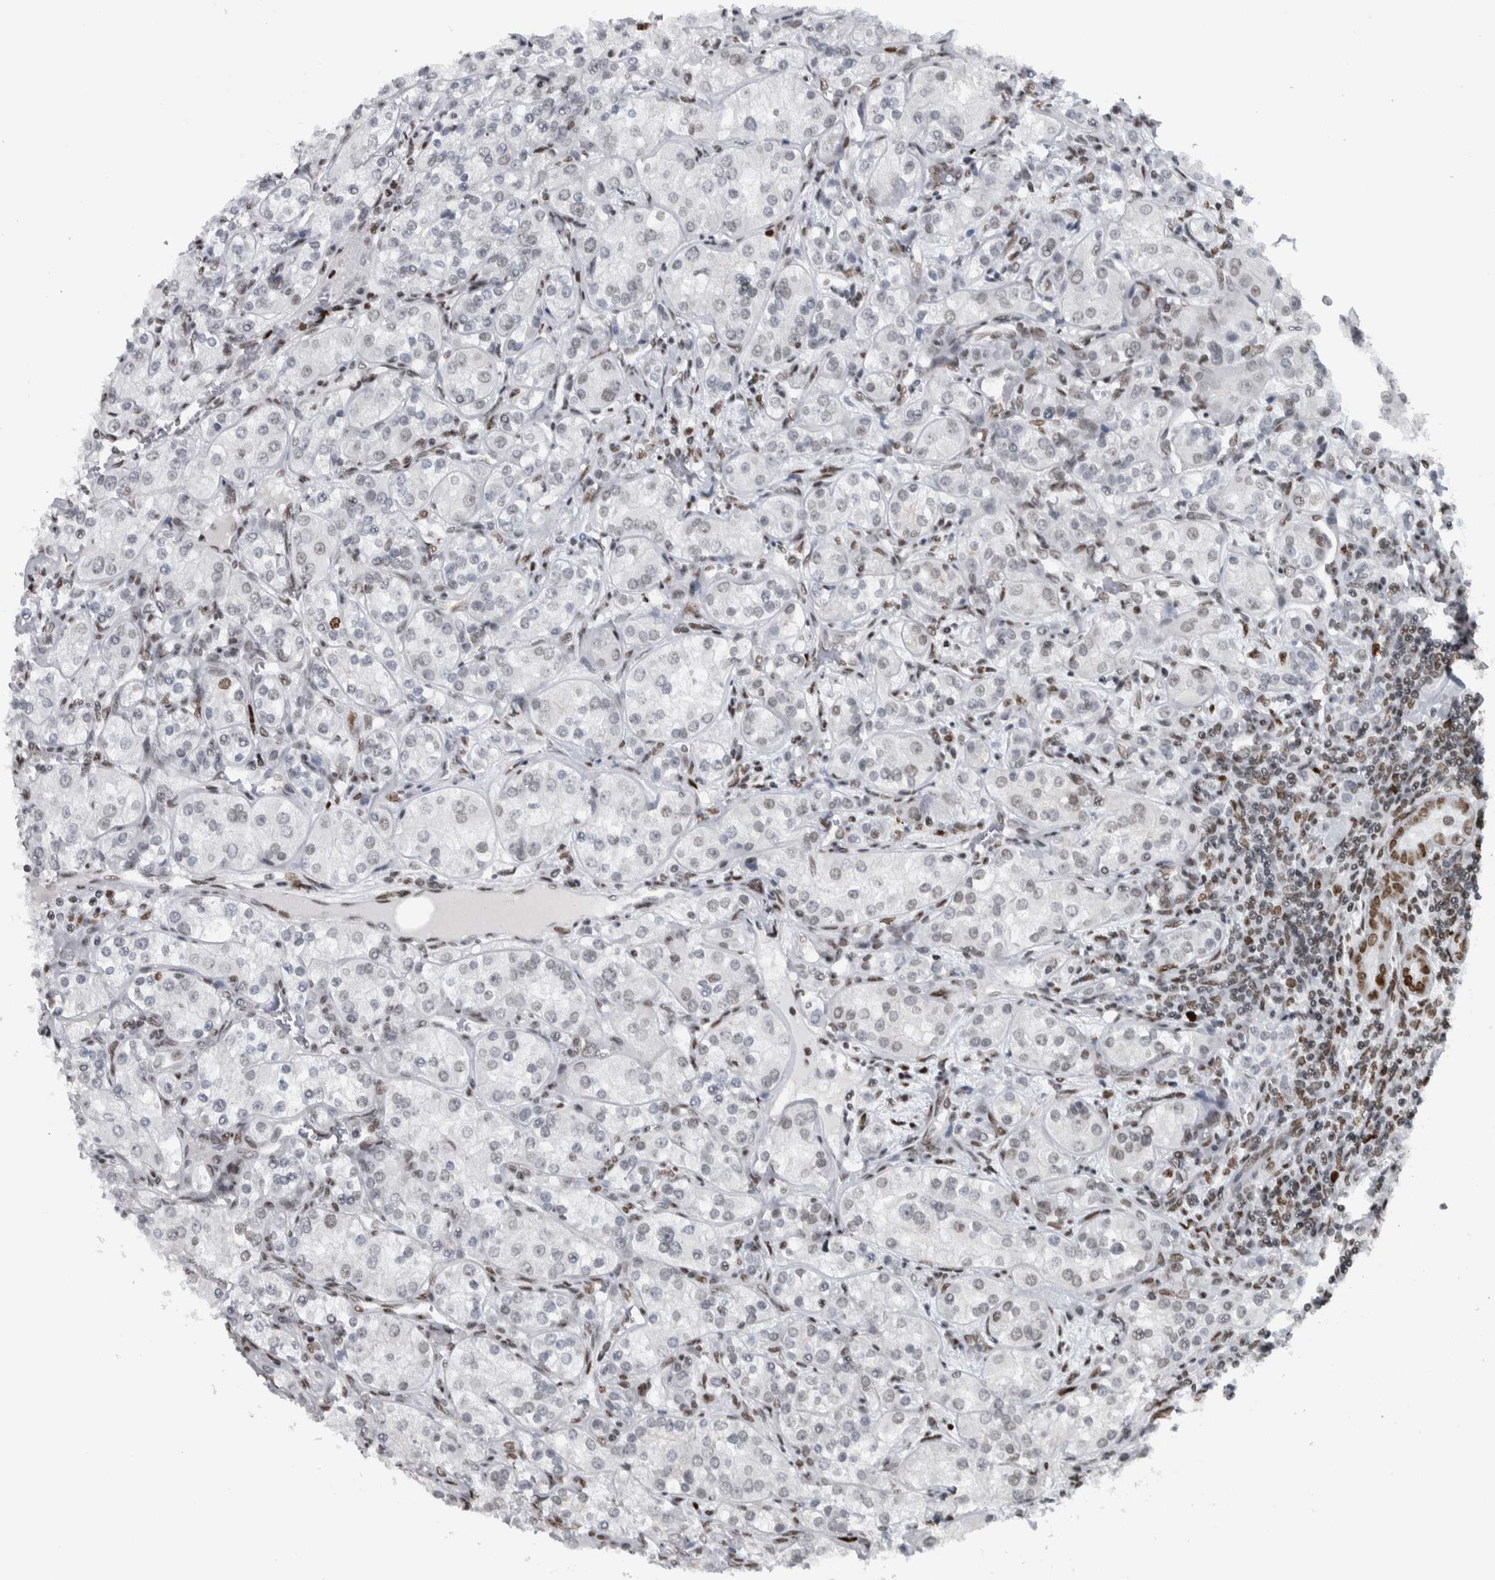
{"staining": {"intensity": "negative", "quantity": "none", "location": "none"}, "tissue": "renal cancer", "cell_type": "Tumor cells", "image_type": "cancer", "snomed": [{"axis": "morphology", "description": "Adenocarcinoma, NOS"}, {"axis": "topography", "description": "Kidney"}], "caption": "Tumor cells are negative for brown protein staining in renal cancer (adenocarcinoma).", "gene": "TOP2B", "patient": {"sex": "male", "age": 77}}